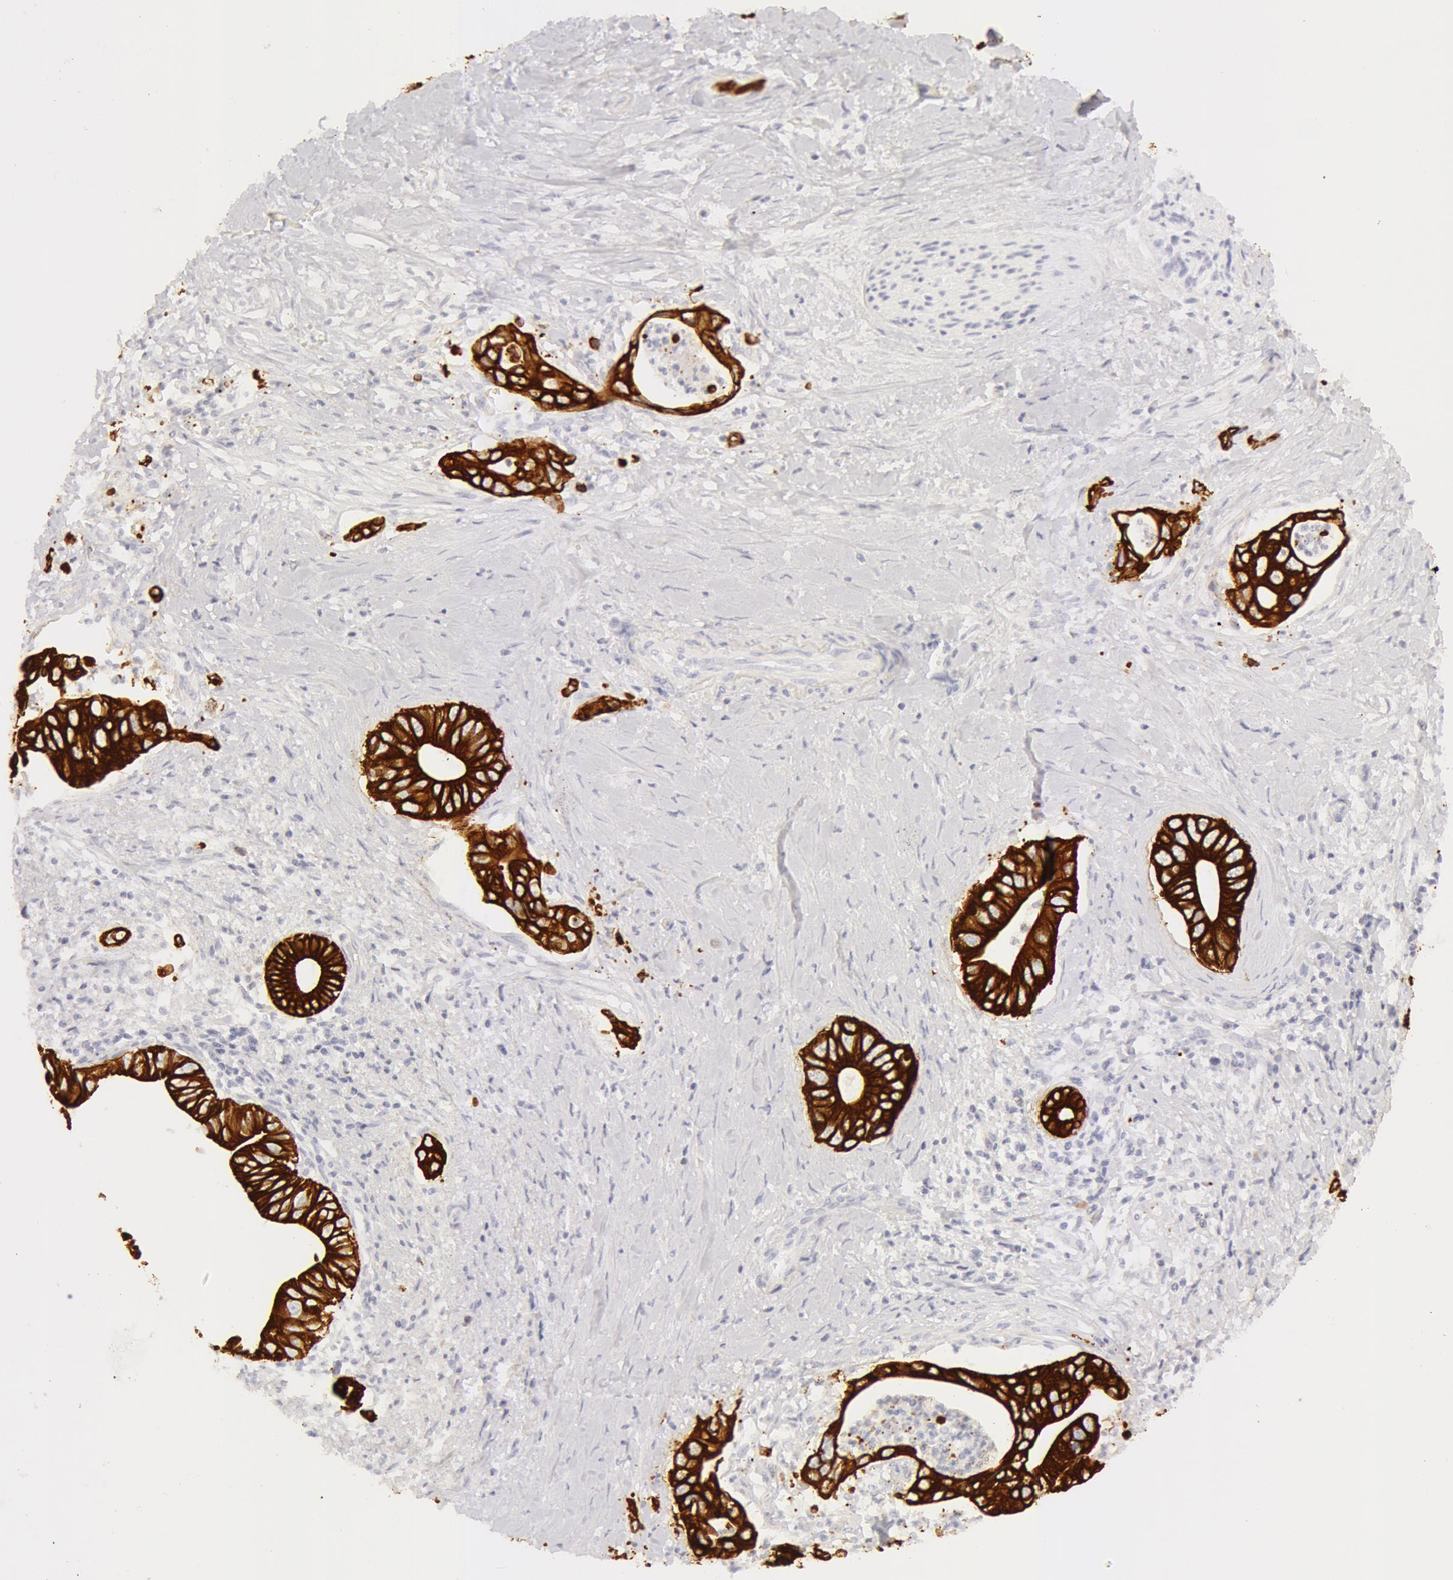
{"staining": {"intensity": "strong", "quantity": ">75%", "location": "cytoplasmic/membranous"}, "tissue": "liver cancer", "cell_type": "Tumor cells", "image_type": "cancer", "snomed": [{"axis": "morphology", "description": "Cholangiocarcinoma"}, {"axis": "topography", "description": "Liver"}], "caption": "Immunohistochemical staining of liver cancer shows high levels of strong cytoplasmic/membranous protein staining in approximately >75% of tumor cells.", "gene": "KRT8", "patient": {"sex": "female", "age": 65}}